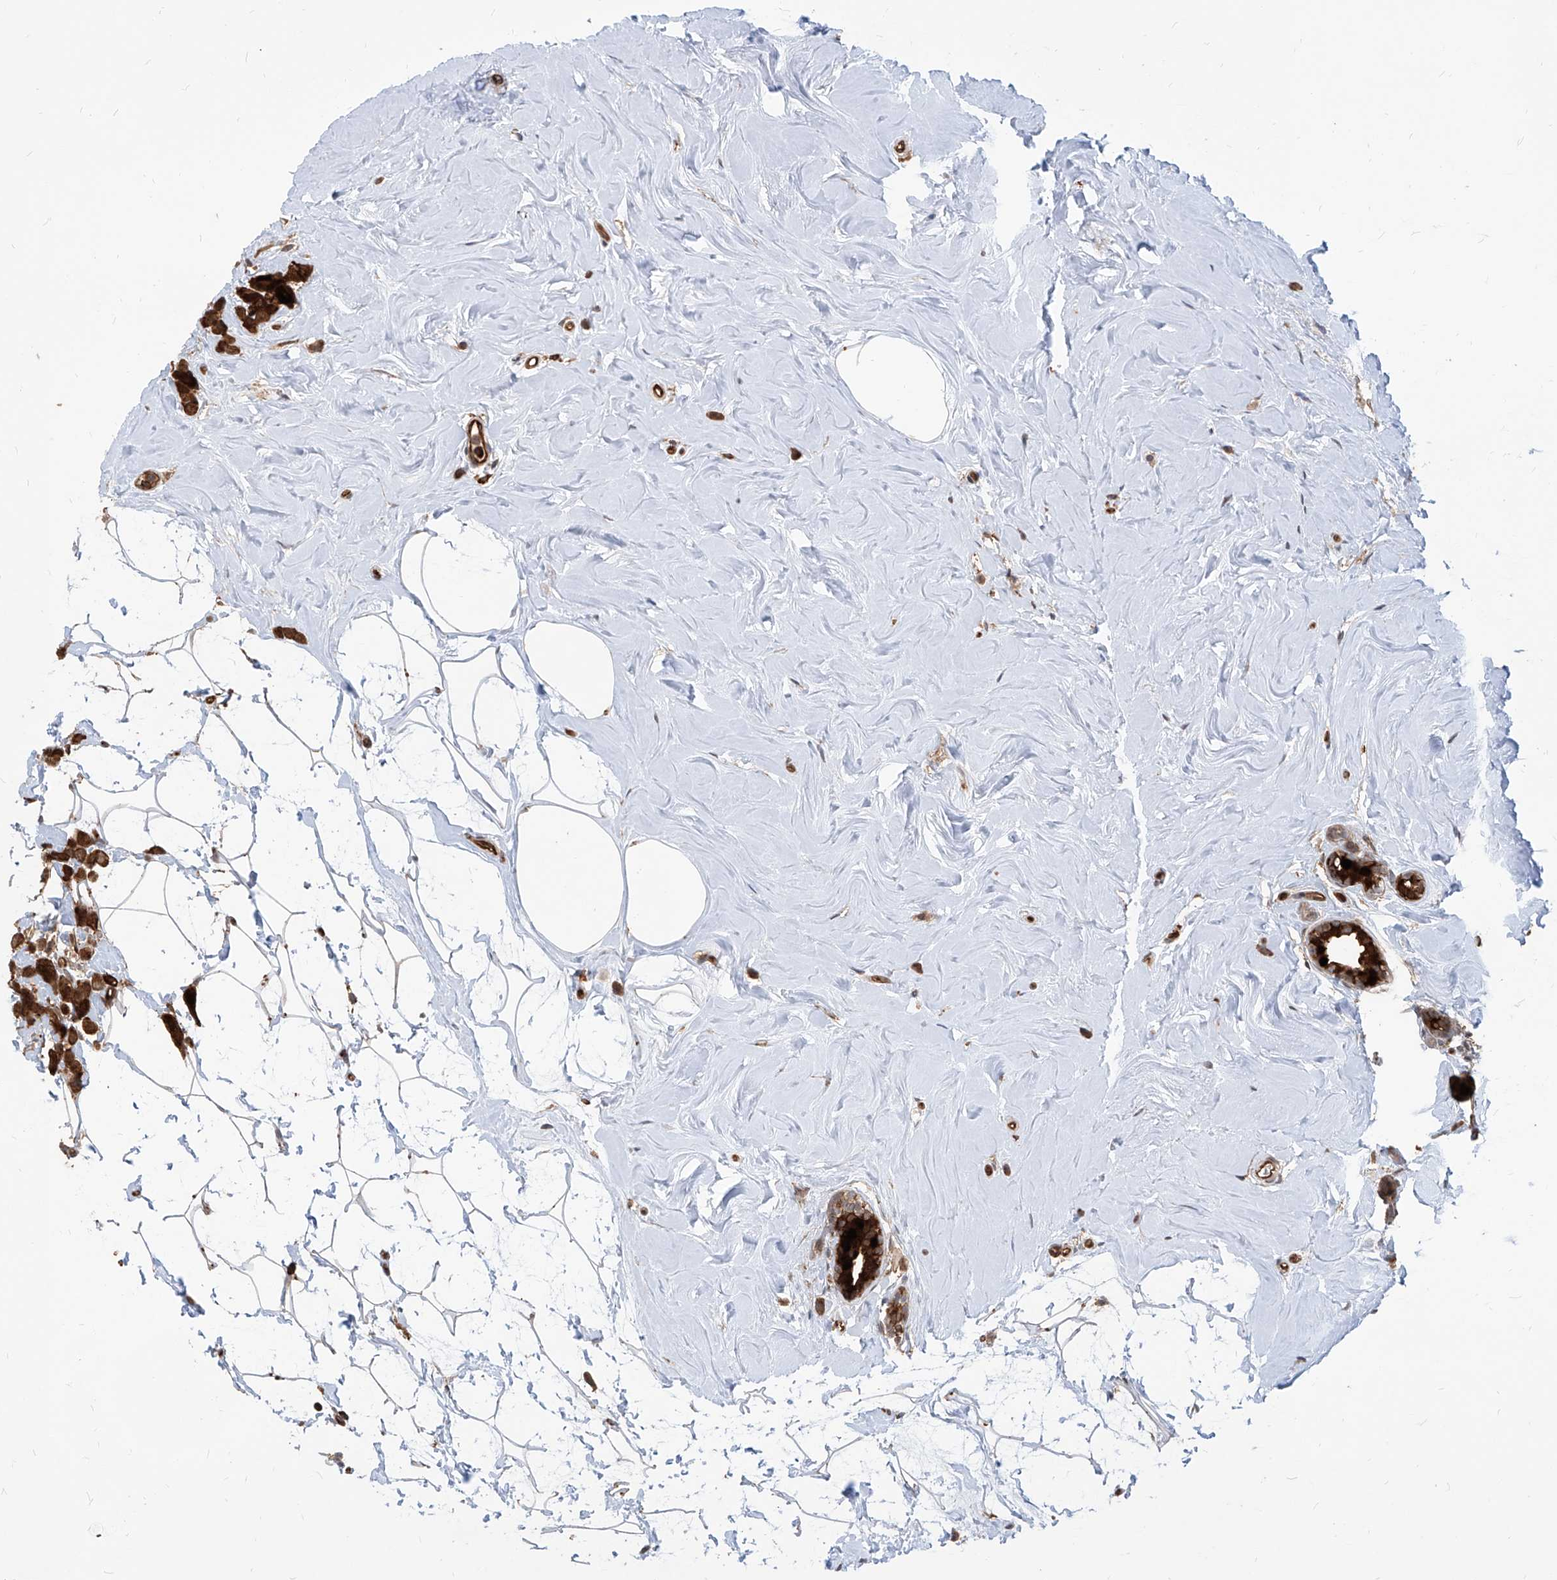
{"staining": {"intensity": "strong", "quantity": ">75%", "location": "cytoplasmic/membranous"}, "tissue": "breast cancer", "cell_type": "Tumor cells", "image_type": "cancer", "snomed": [{"axis": "morphology", "description": "Lobular carcinoma"}, {"axis": "topography", "description": "Breast"}], "caption": "Protein staining displays strong cytoplasmic/membranous staining in approximately >75% of tumor cells in breast cancer (lobular carcinoma). (Stains: DAB (3,3'-diaminobenzidine) in brown, nuclei in blue, Microscopy: brightfield microscopy at high magnification).", "gene": "MAGED2", "patient": {"sex": "female", "age": 47}}